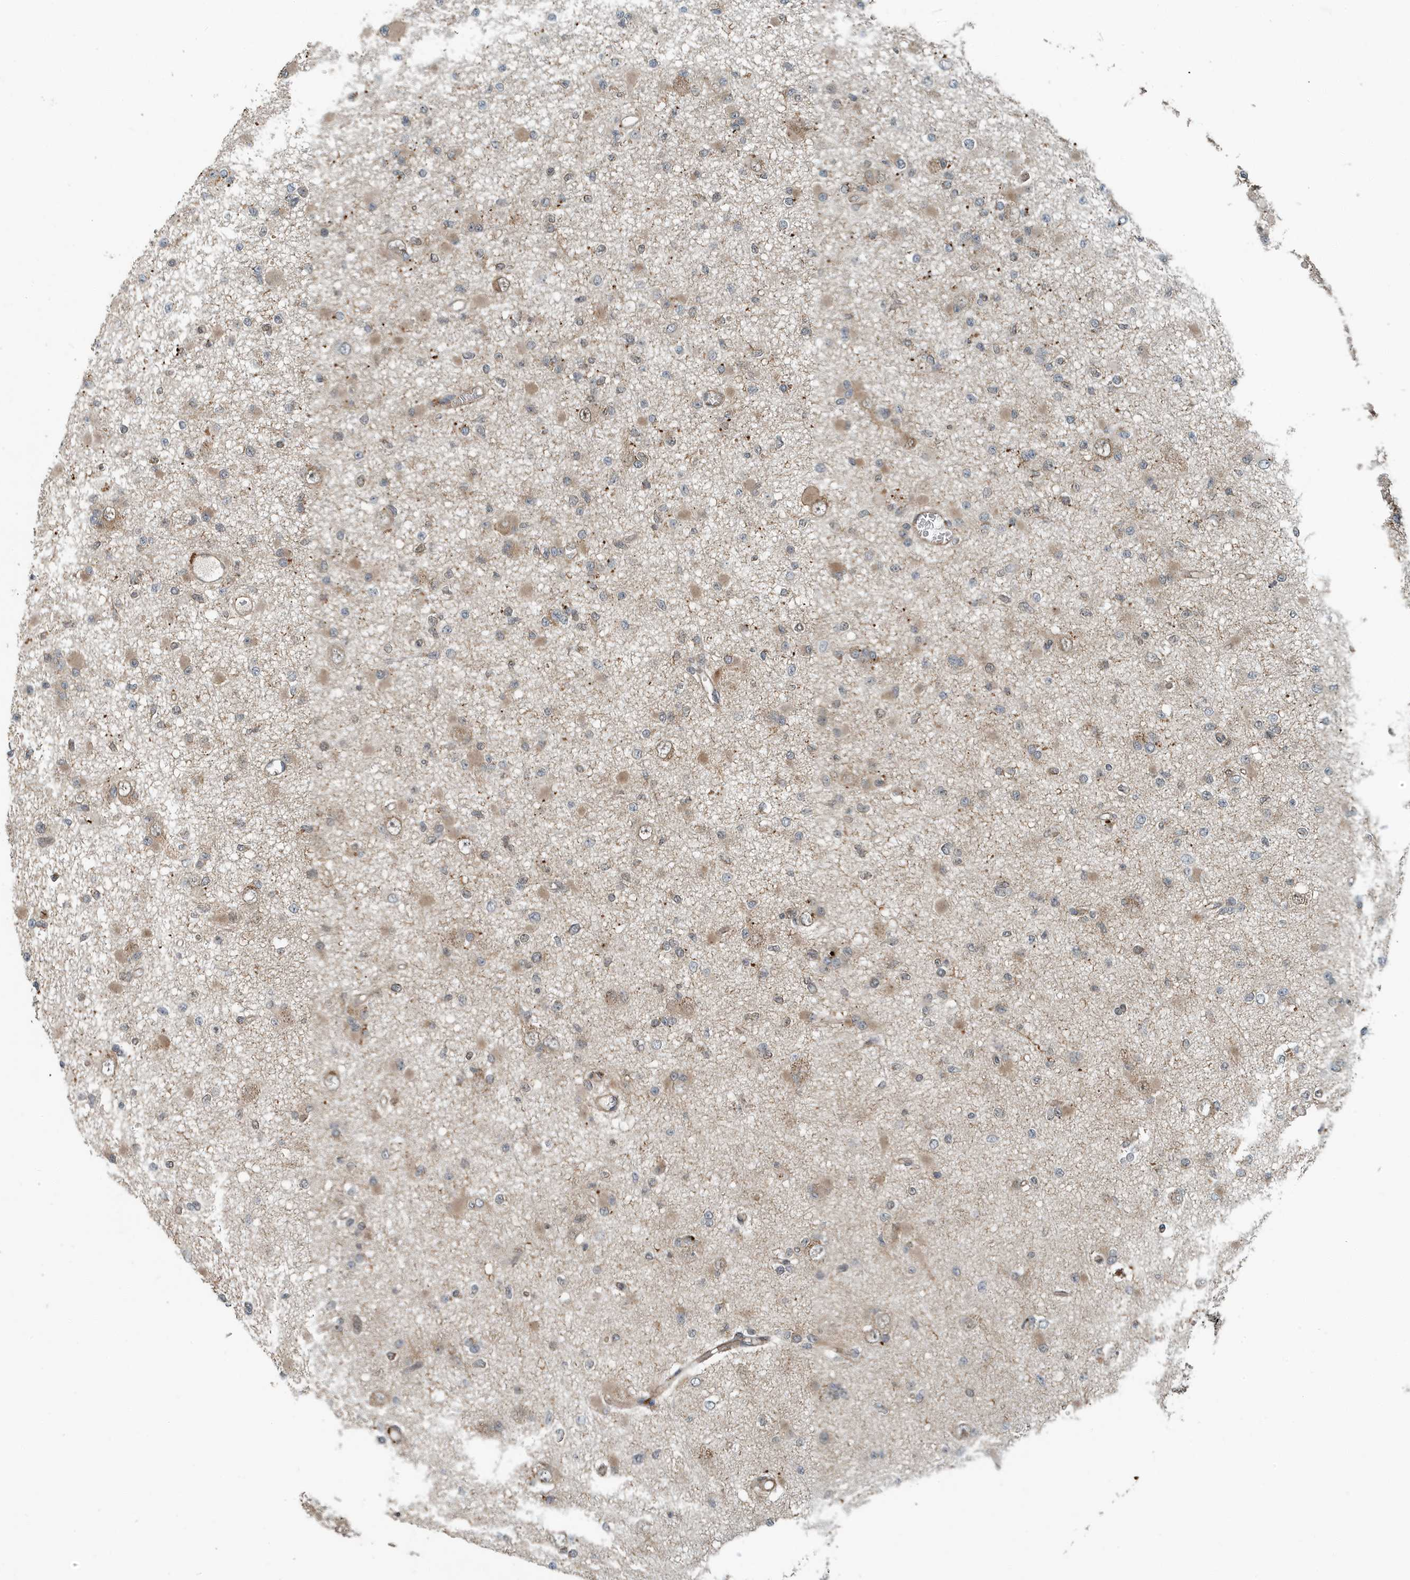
{"staining": {"intensity": "moderate", "quantity": "<25%", "location": "cytoplasmic/membranous"}, "tissue": "glioma", "cell_type": "Tumor cells", "image_type": "cancer", "snomed": [{"axis": "morphology", "description": "Glioma, malignant, Low grade"}, {"axis": "topography", "description": "Brain"}], "caption": "Protein analysis of glioma tissue reveals moderate cytoplasmic/membranous positivity in approximately <25% of tumor cells.", "gene": "KIF15", "patient": {"sex": "female", "age": 22}}